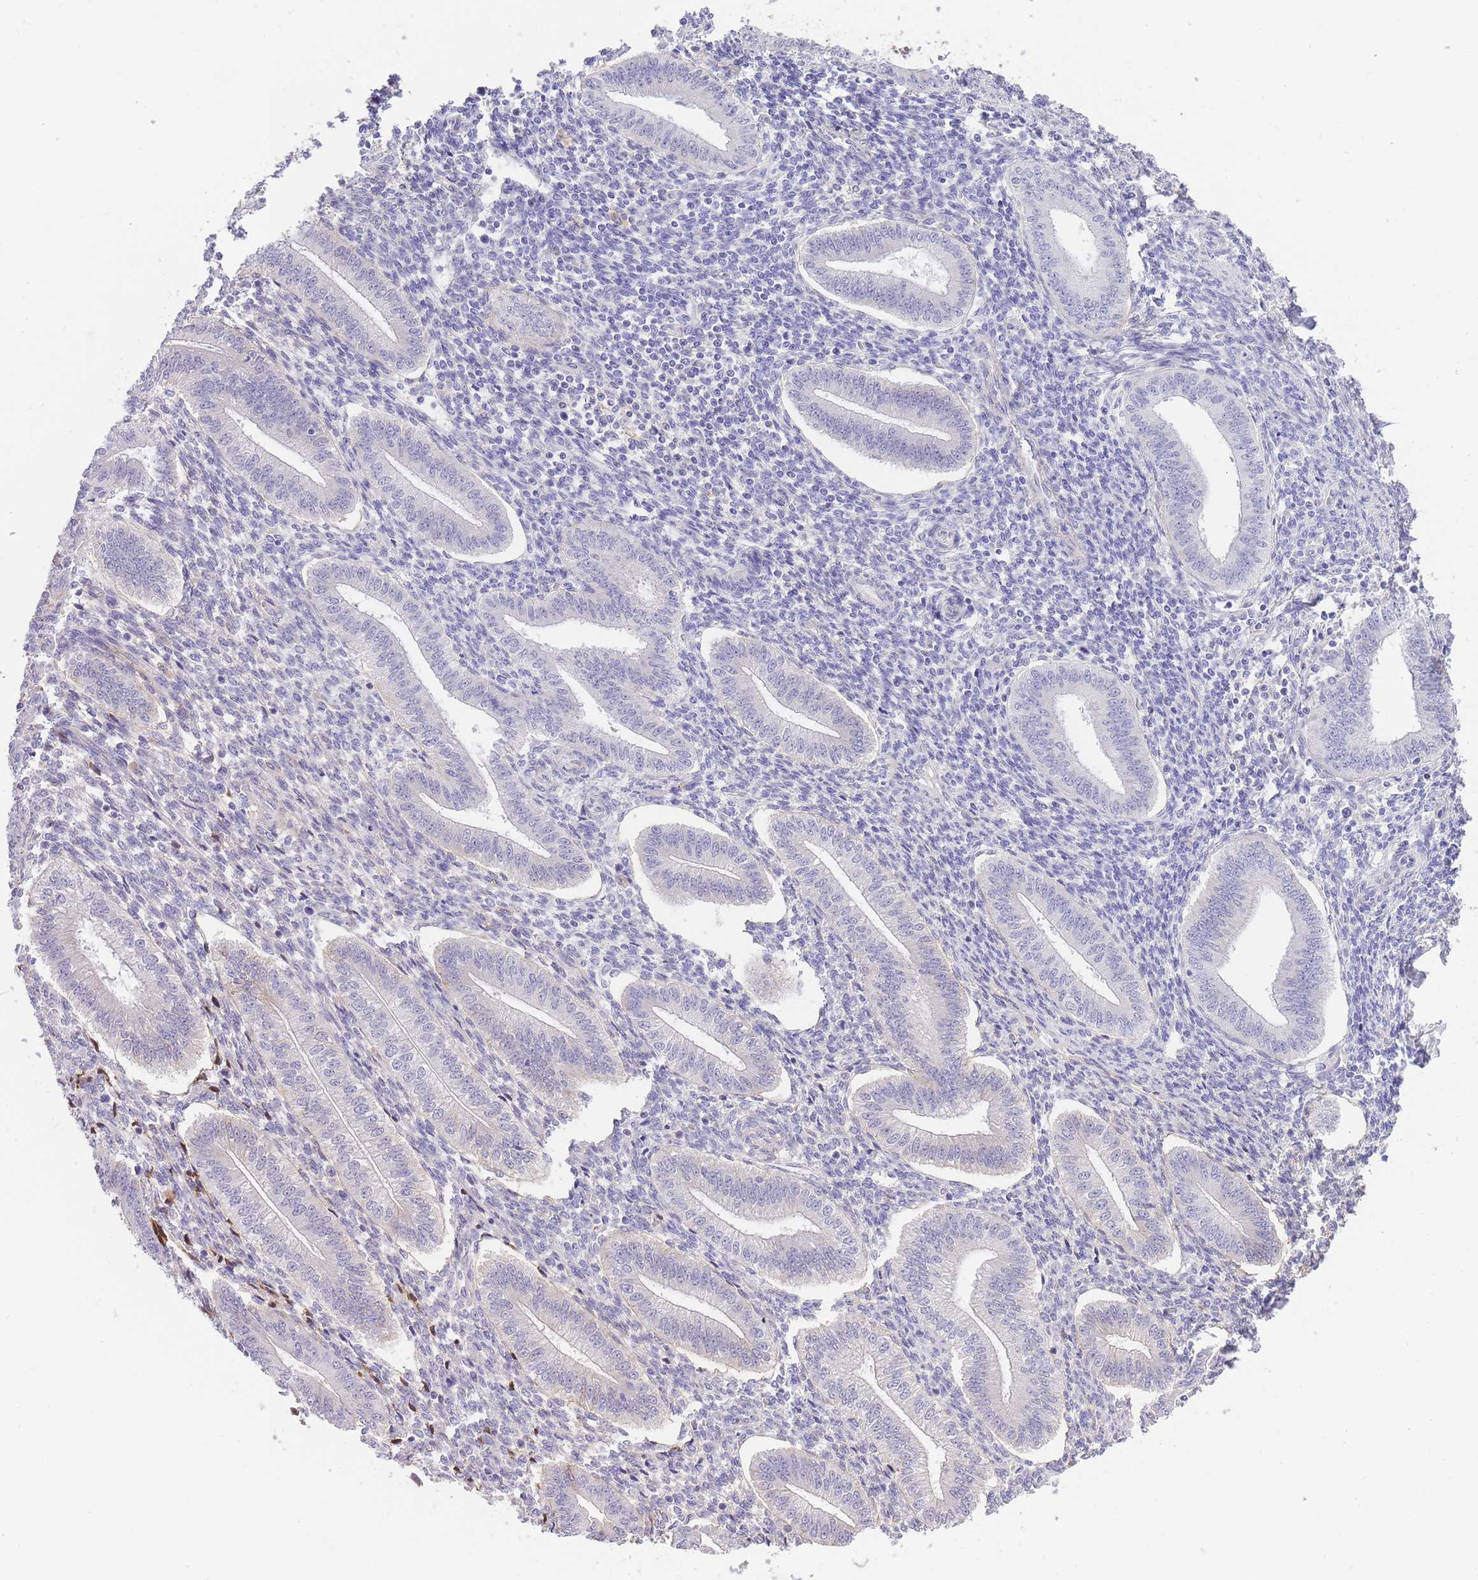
{"staining": {"intensity": "negative", "quantity": "none", "location": "none"}, "tissue": "endometrium", "cell_type": "Cells in endometrial stroma", "image_type": "normal", "snomed": [{"axis": "morphology", "description": "Normal tissue, NOS"}, {"axis": "topography", "description": "Endometrium"}], "caption": "Image shows no protein positivity in cells in endometrial stroma of unremarkable endometrium. The staining was performed using DAB to visualize the protein expression in brown, while the nuclei were stained in blue with hematoxylin (Magnification: 20x).", "gene": "HRG", "patient": {"sex": "female", "age": 34}}